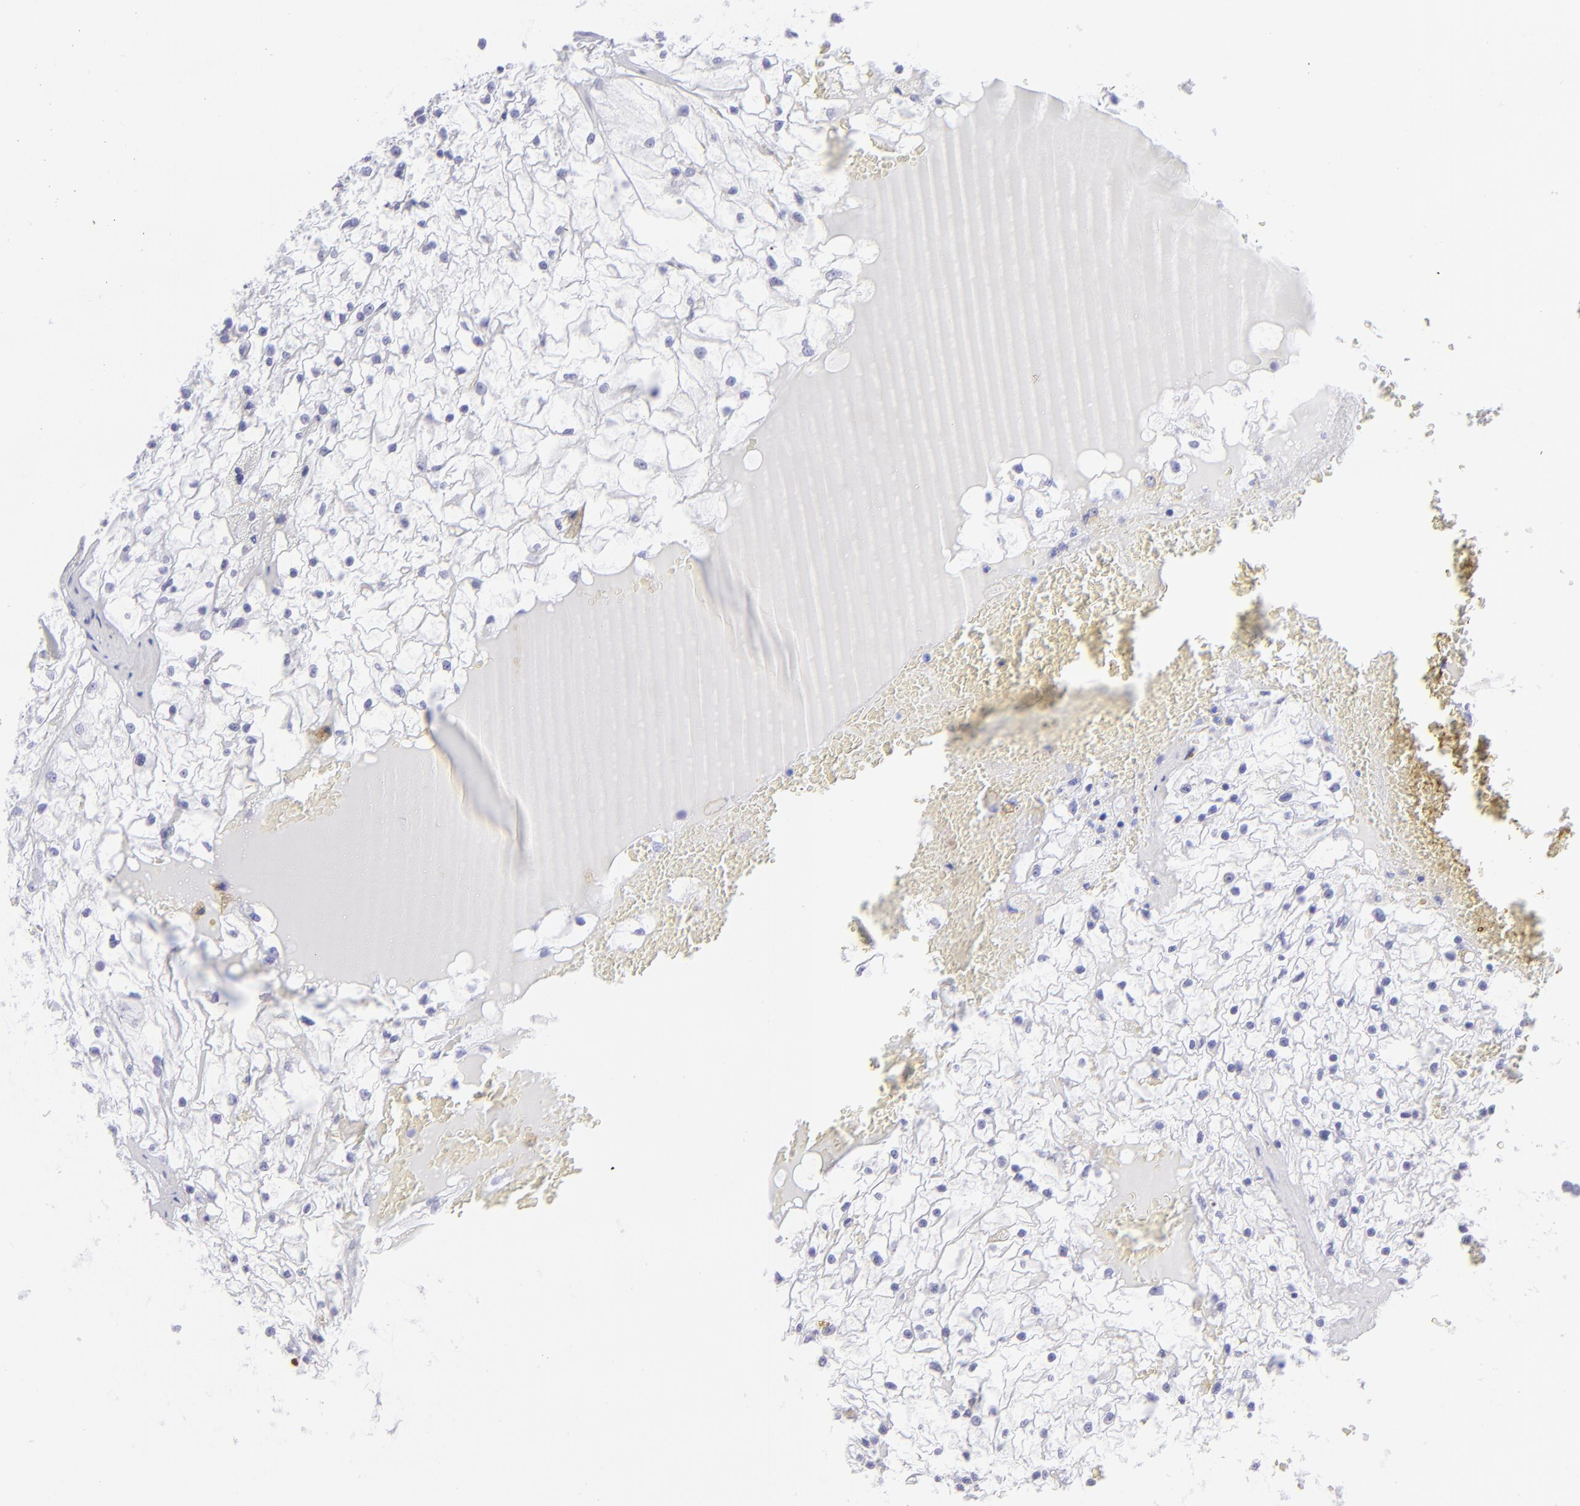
{"staining": {"intensity": "negative", "quantity": "none", "location": "none"}, "tissue": "renal cancer", "cell_type": "Tumor cells", "image_type": "cancer", "snomed": [{"axis": "morphology", "description": "Adenocarcinoma, NOS"}, {"axis": "topography", "description": "Kidney"}], "caption": "This photomicrograph is of renal cancer (adenocarcinoma) stained with IHC to label a protein in brown with the nuclei are counter-stained blue. There is no staining in tumor cells.", "gene": "SLC1A3", "patient": {"sex": "male", "age": 61}}